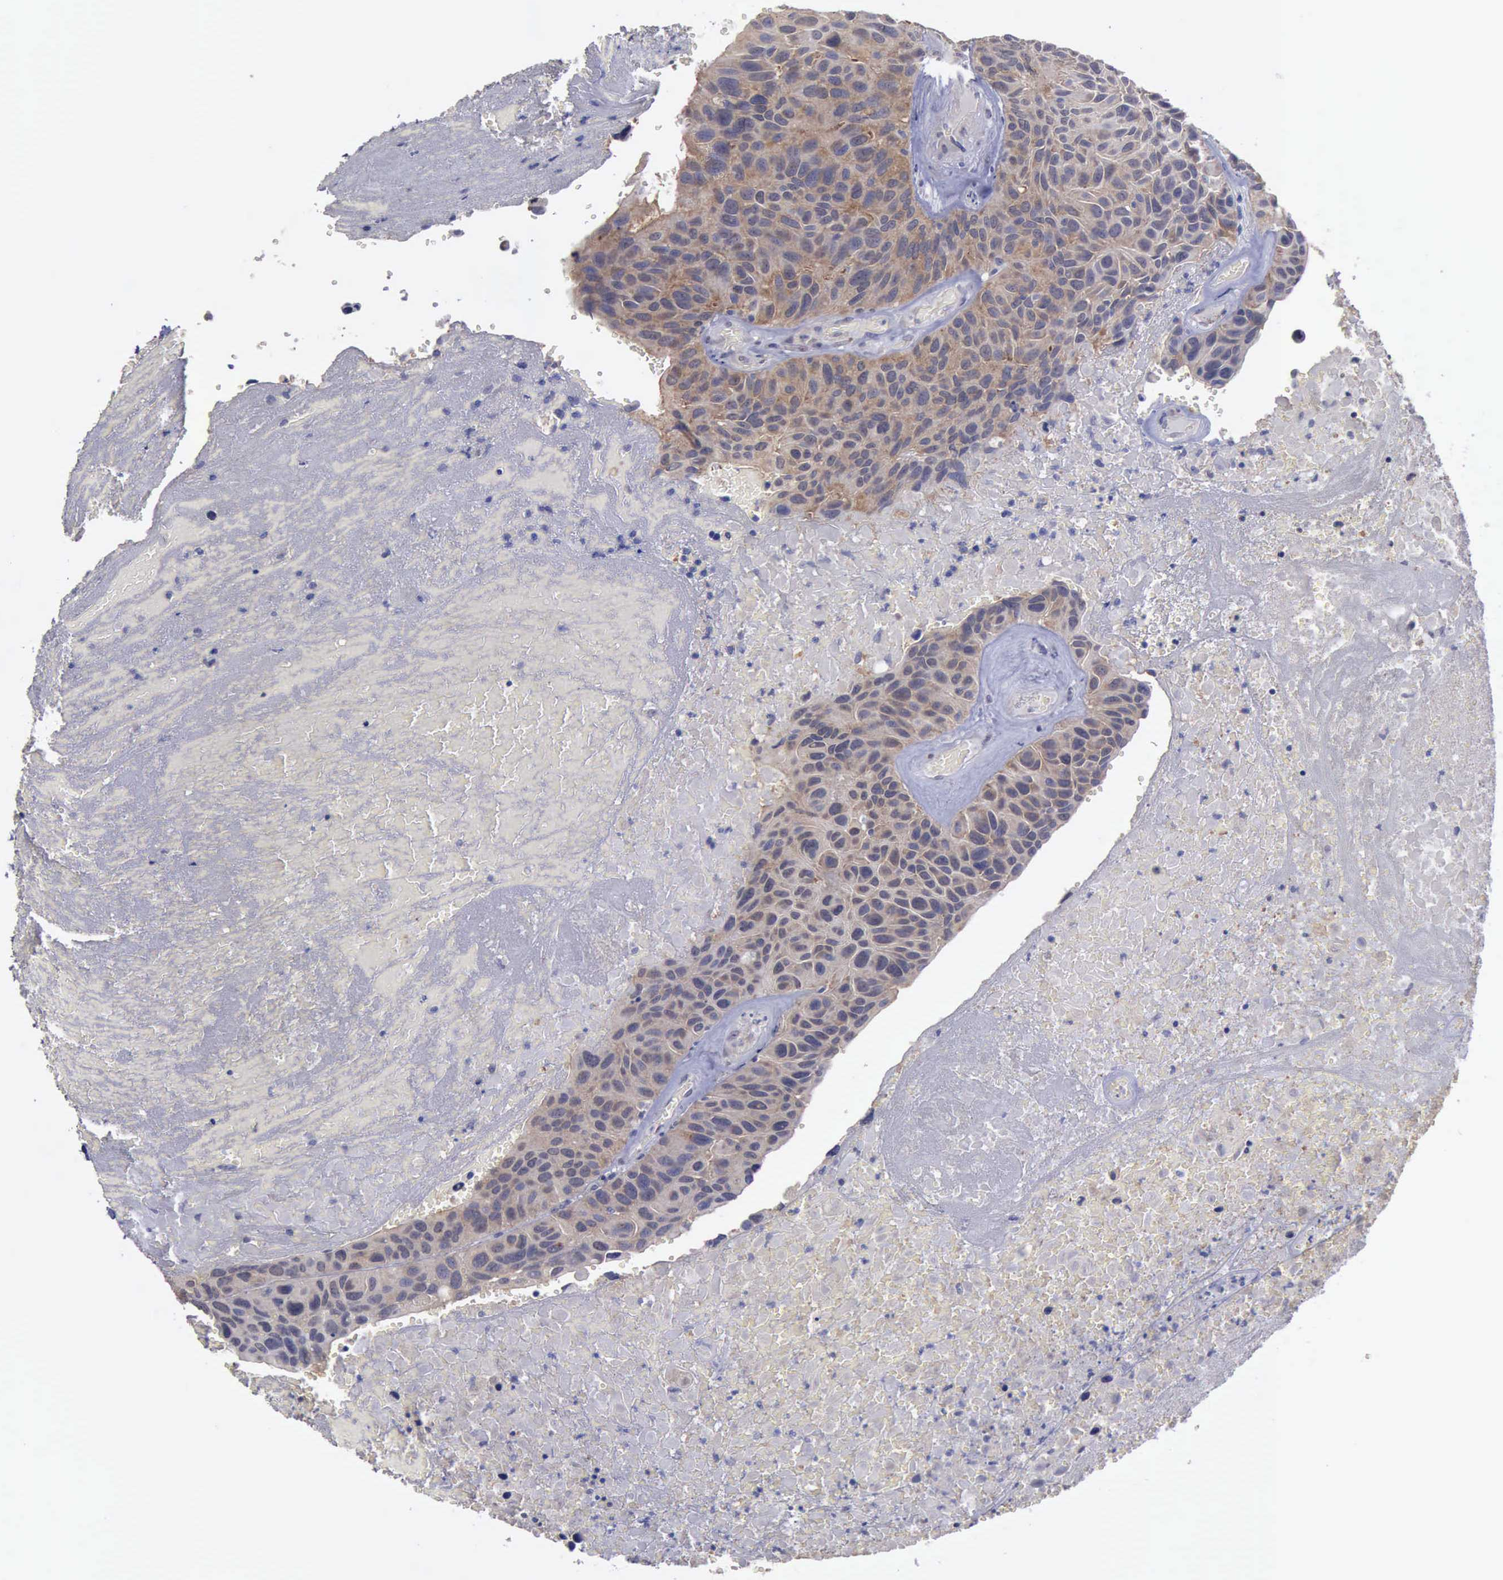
{"staining": {"intensity": "weak", "quantity": "25%-75%", "location": "cytoplasmic/membranous"}, "tissue": "urothelial cancer", "cell_type": "Tumor cells", "image_type": "cancer", "snomed": [{"axis": "morphology", "description": "Urothelial carcinoma, High grade"}, {"axis": "topography", "description": "Urinary bladder"}], "caption": "Tumor cells reveal low levels of weak cytoplasmic/membranous expression in about 25%-75% of cells in human urothelial cancer.", "gene": "PHKA1", "patient": {"sex": "male", "age": 66}}